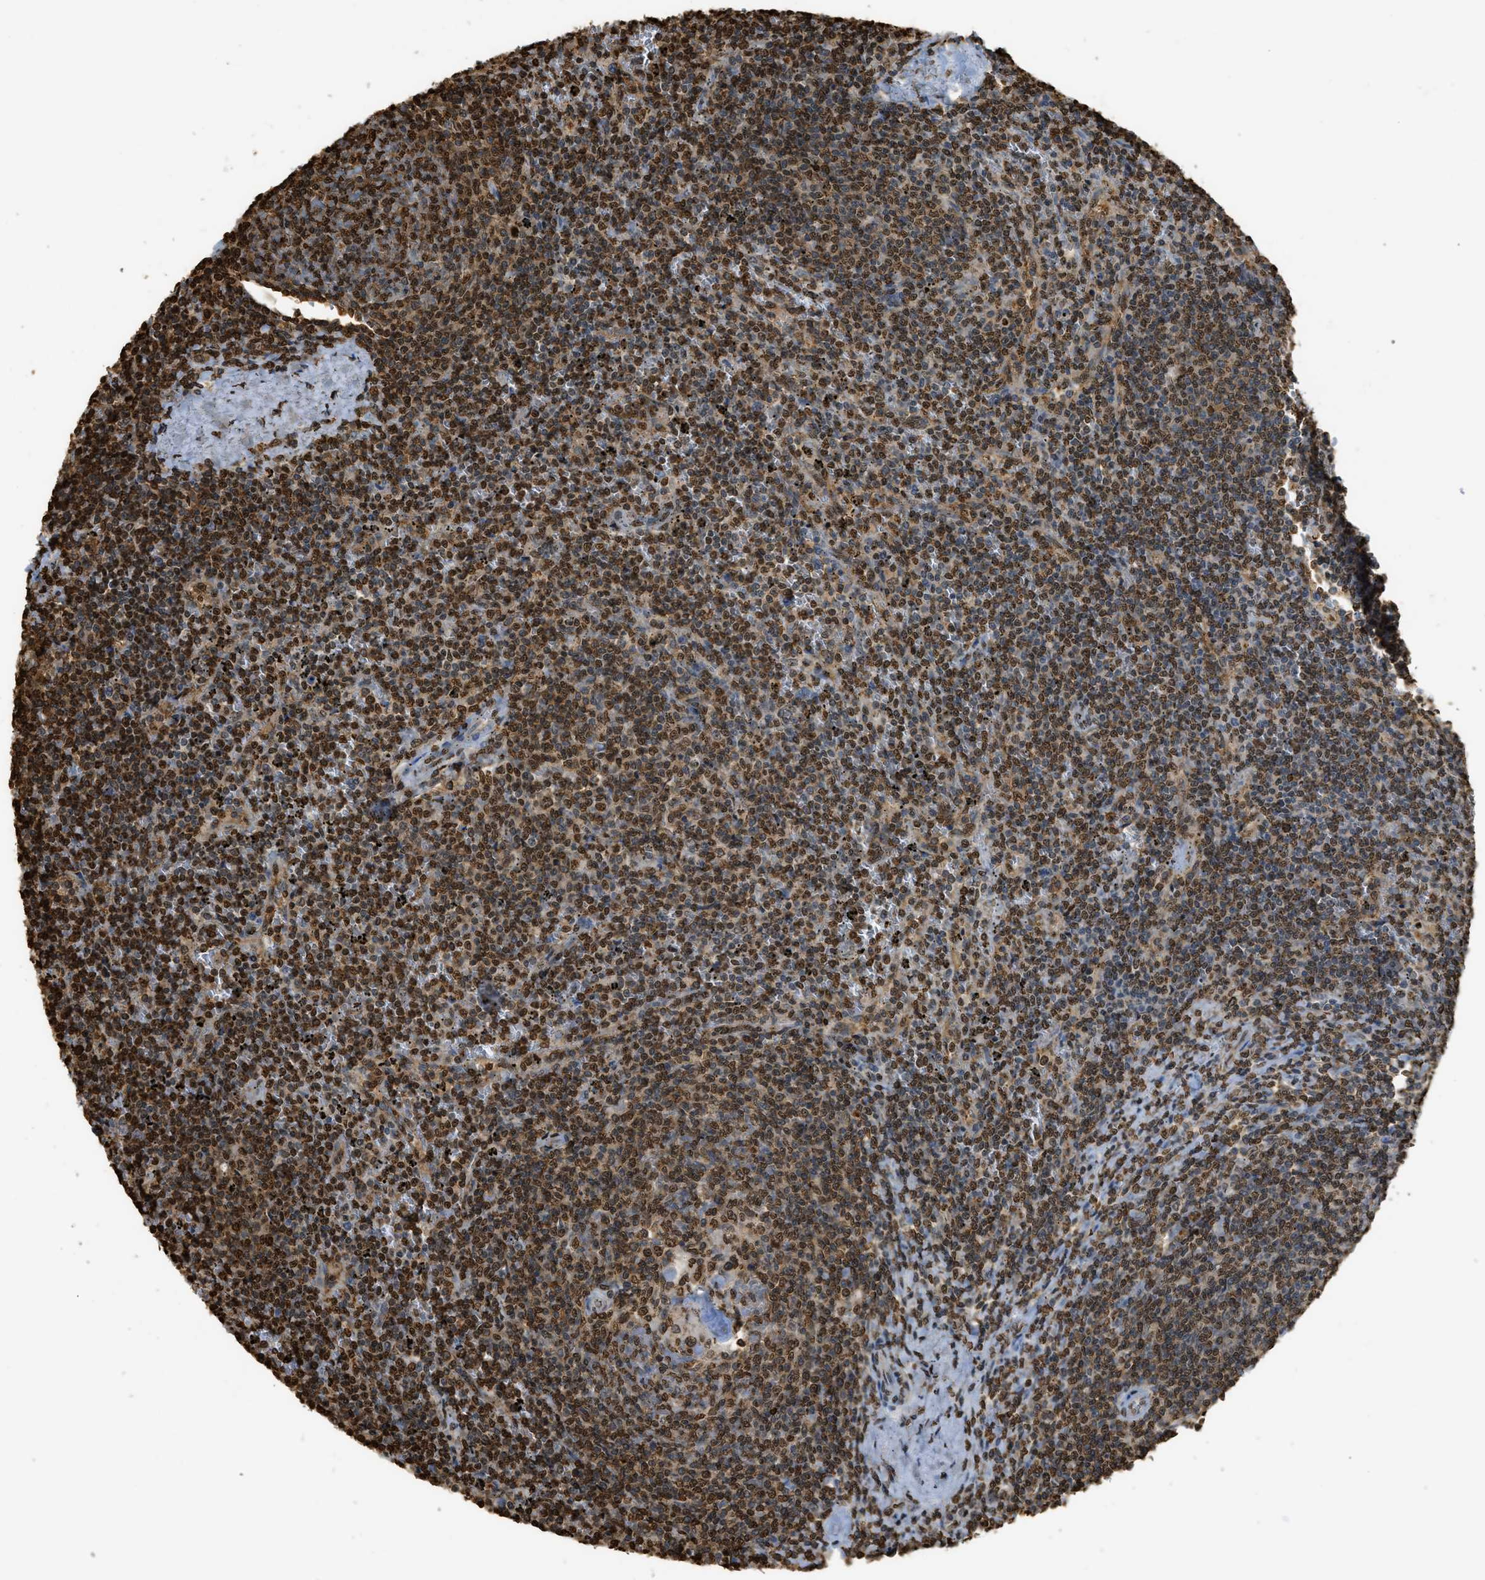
{"staining": {"intensity": "moderate", "quantity": "25%-75%", "location": "nuclear"}, "tissue": "lymphoma", "cell_type": "Tumor cells", "image_type": "cancer", "snomed": [{"axis": "morphology", "description": "Malignant lymphoma, non-Hodgkin's type, Low grade"}, {"axis": "topography", "description": "Spleen"}], "caption": "A medium amount of moderate nuclear positivity is identified in about 25%-75% of tumor cells in lymphoma tissue.", "gene": "NR5A2", "patient": {"sex": "female", "age": 50}}